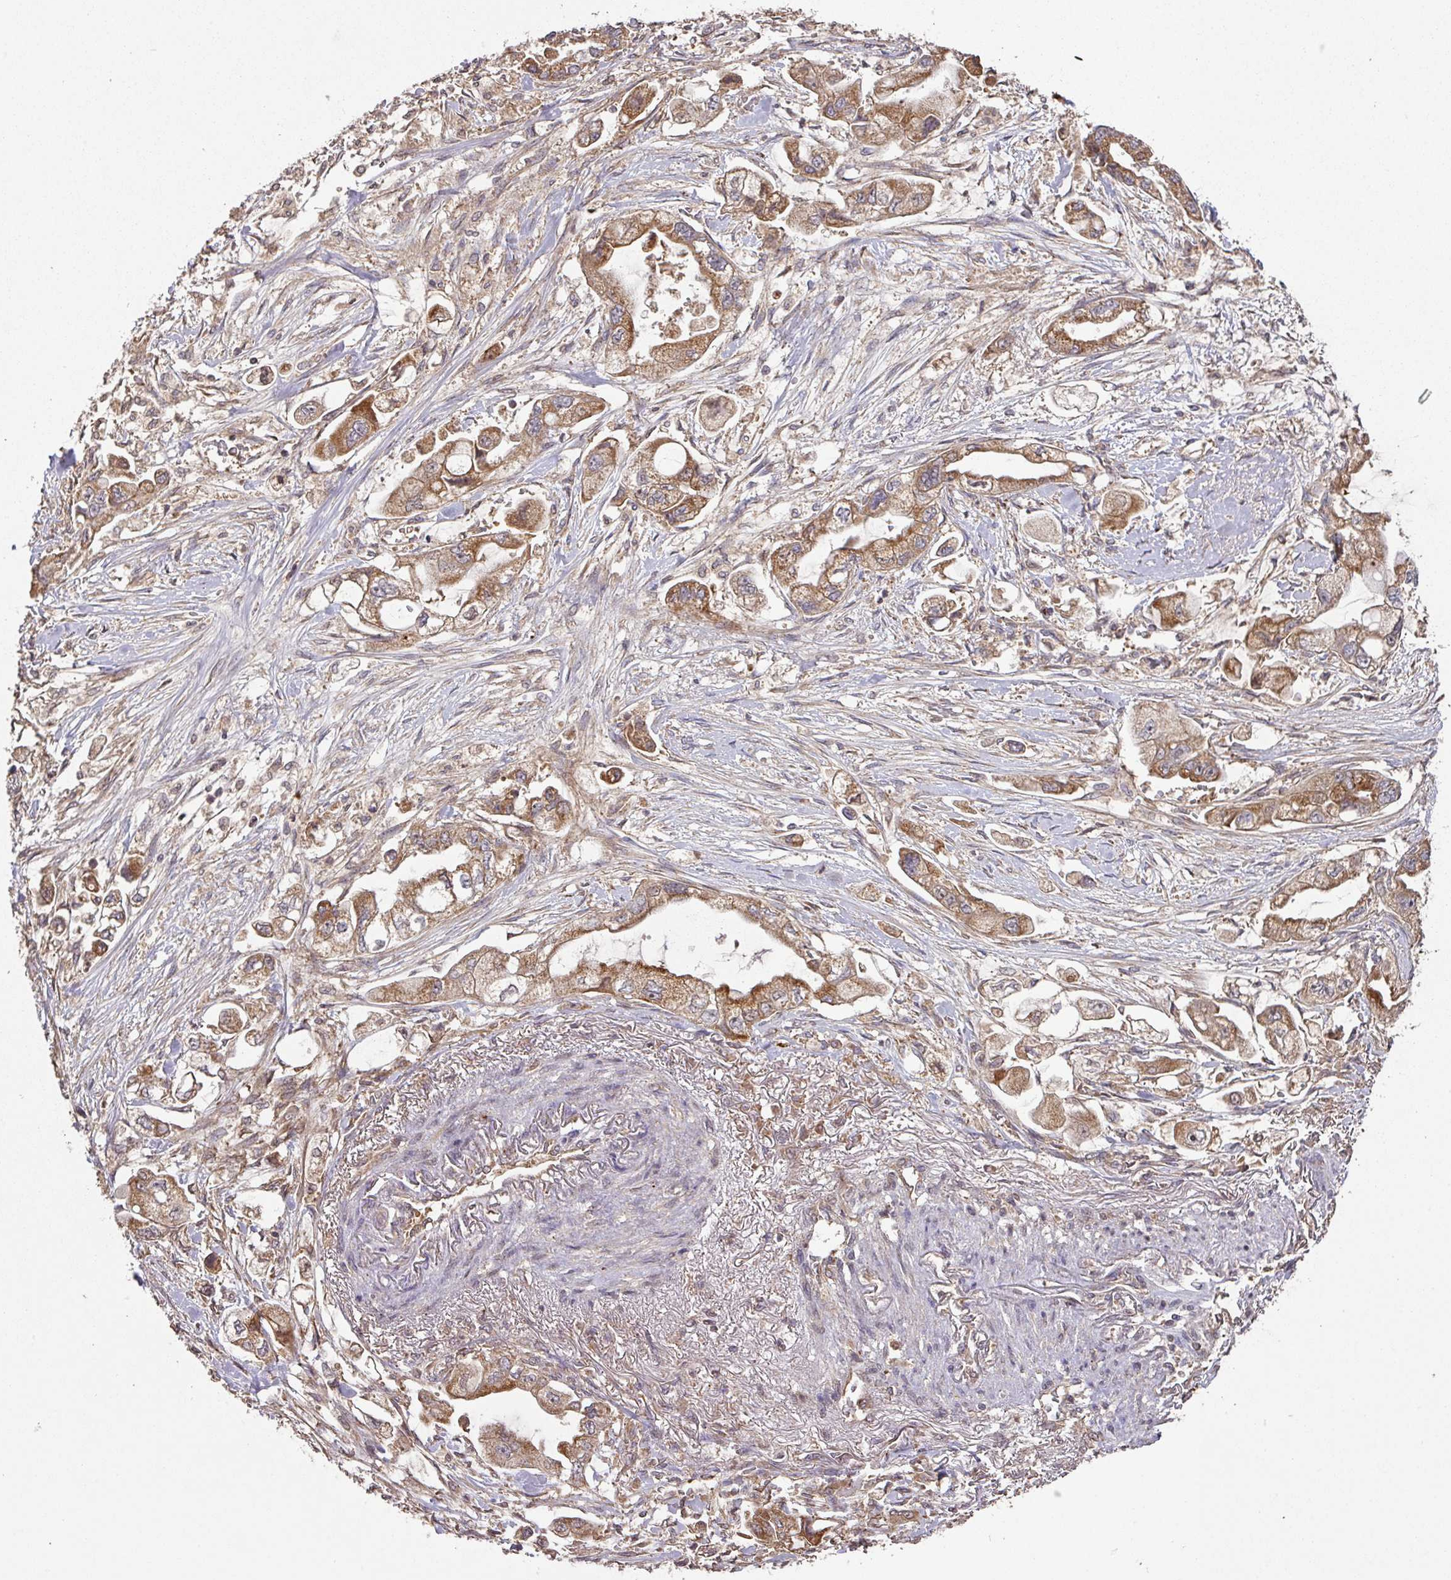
{"staining": {"intensity": "moderate", "quantity": ">75%", "location": "cytoplasmic/membranous"}, "tissue": "stomach cancer", "cell_type": "Tumor cells", "image_type": "cancer", "snomed": [{"axis": "morphology", "description": "Adenocarcinoma, NOS"}, {"axis": "topography", "description": "Stomach"}], "caption": "Immunohistochemical staining of human stomach adenocarcinoma demonstrates medium levels of moderate cytoplasmic/membranous staining in approximately >75% of tumor cells. (DAB IHC with brightfield microscopy, high magnification).", "gene": "MRRF", "patient": {"sex": "male", "age": 62}}